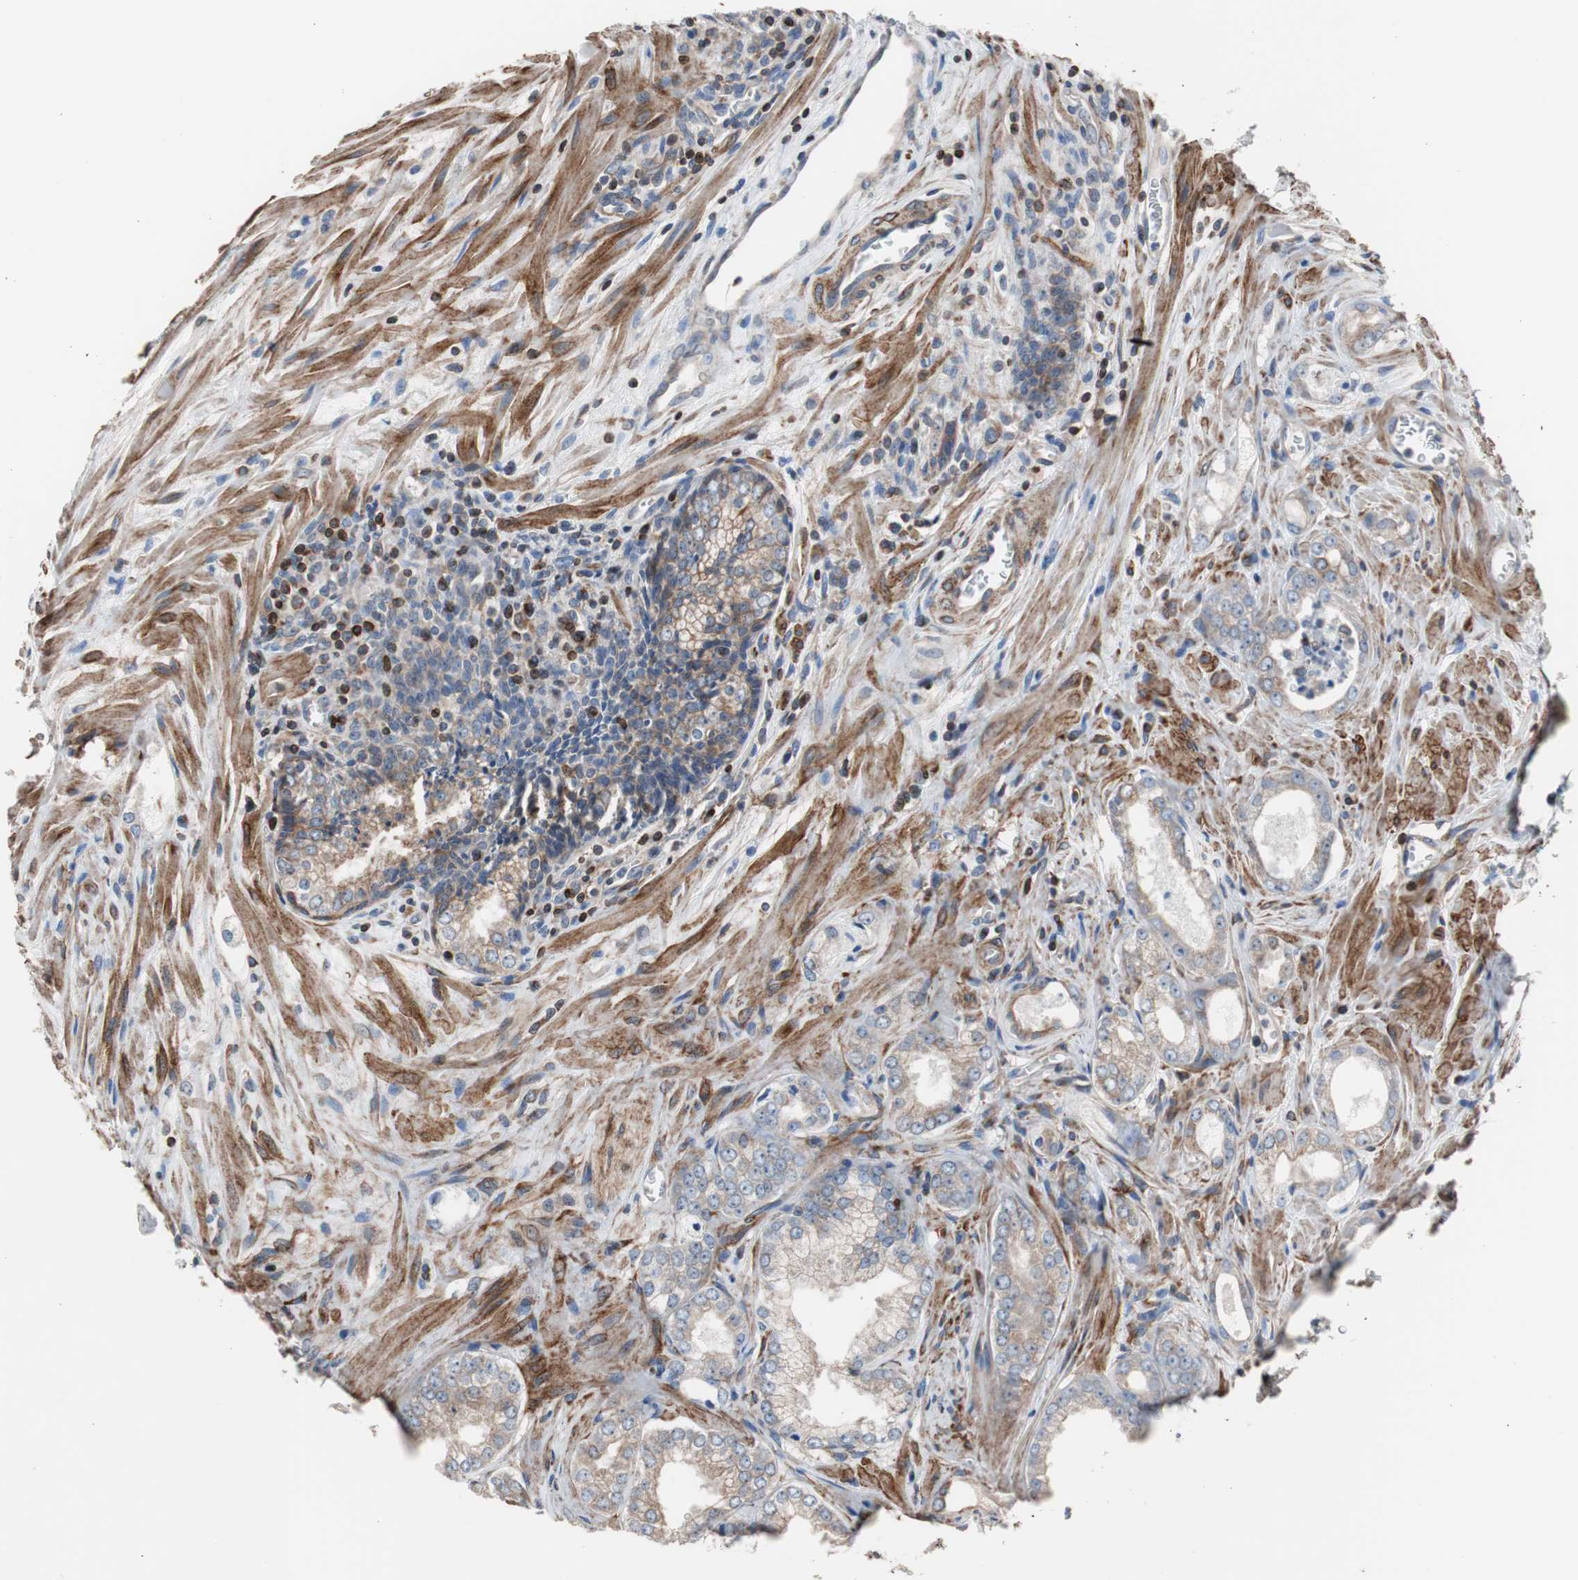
{"staining": {"intensity": "weak", "quantity": ">75%", "location": "cytoplasmic/membranous"}, "tissue": "prostate cancer", "cell_type": "Tumor cells", "image_type": "cancer", "snomed": [{"axis": "morphology", "description": "Adenocarcinoma, Low grade"}, {"axis": "topography", "description": "Prostate"}], "caption": "The image demonstrates staining of adenocarcinoma (low-grade) (prostate), revealing weak cytoplasmic/membranous protein expression (brown color) within tumor cells.", "gene": "PBXIP1", "patient": {"sex": "male", "age": 60}}